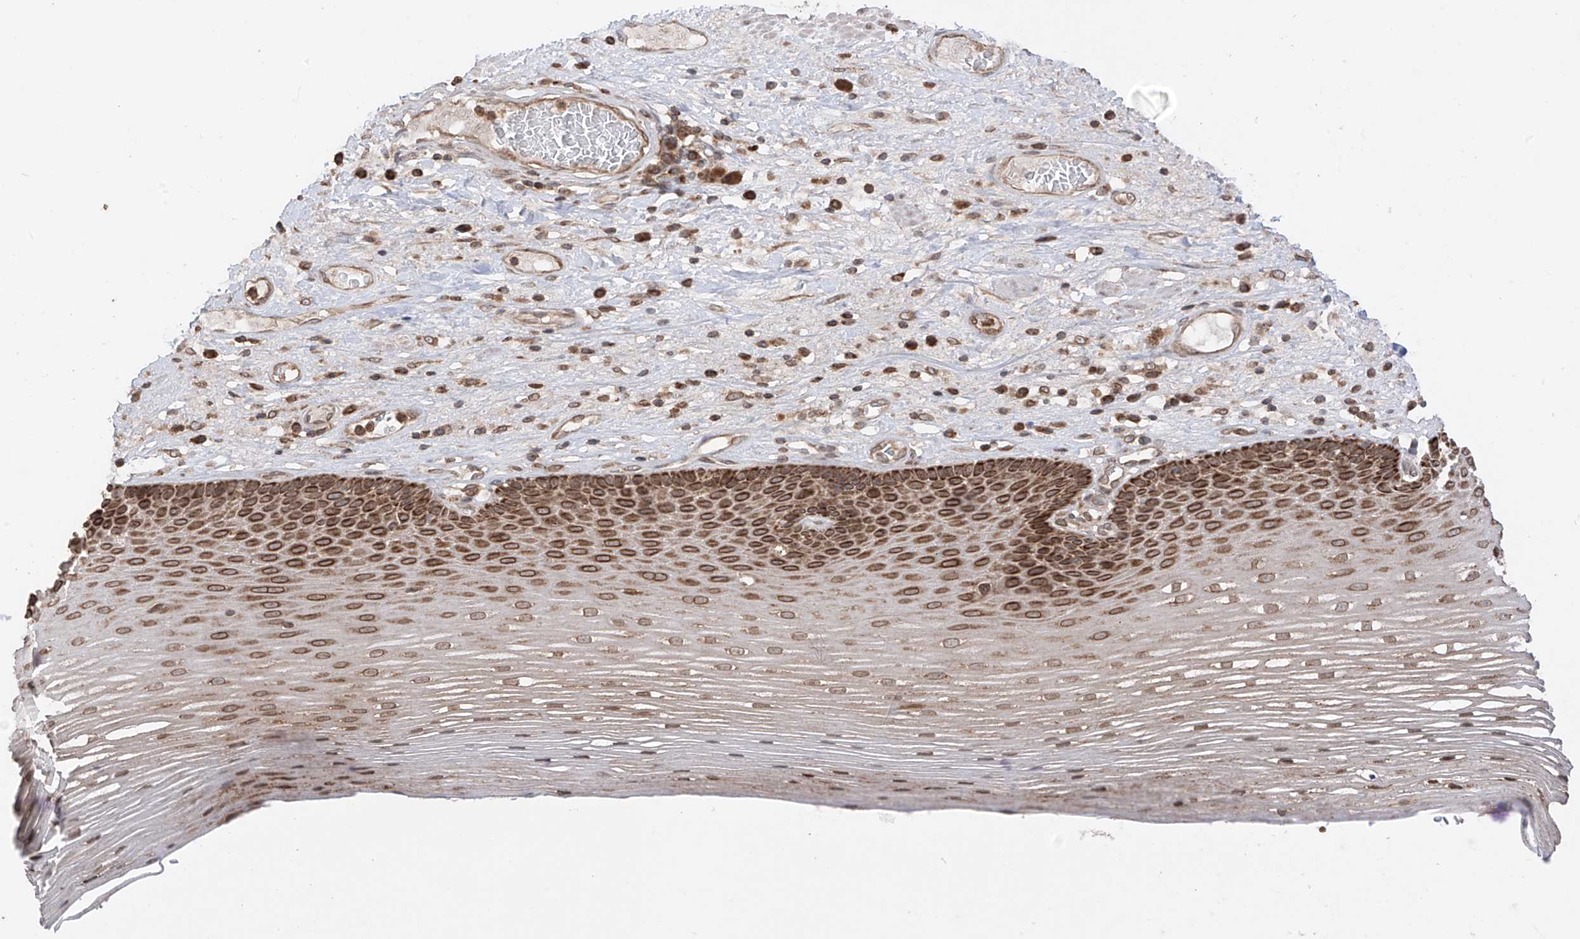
{"staining": {"intensity": "strong", "quantity": "25%-75%", "location": "cytoplasmic/membranous,nuclear"}, "tissue": "esophagus", "cell_type": "Squamous epithelial cells", "image_type": "normal", "snomed": [{"axis": "morphology", "description": "Normal tissue, NOS"}, {"axis": "topography", "description": "Esophagus"}], "caption": "This is a photomicrograph of immunohistochemistry staining of unremarkable esophagus, which shows strong expression in the cytoplasmic/membranous,nuclear of squamous epithelial cells.", "gene": "AHCTF1", "patient": {"sex": "male", "age": 62}}